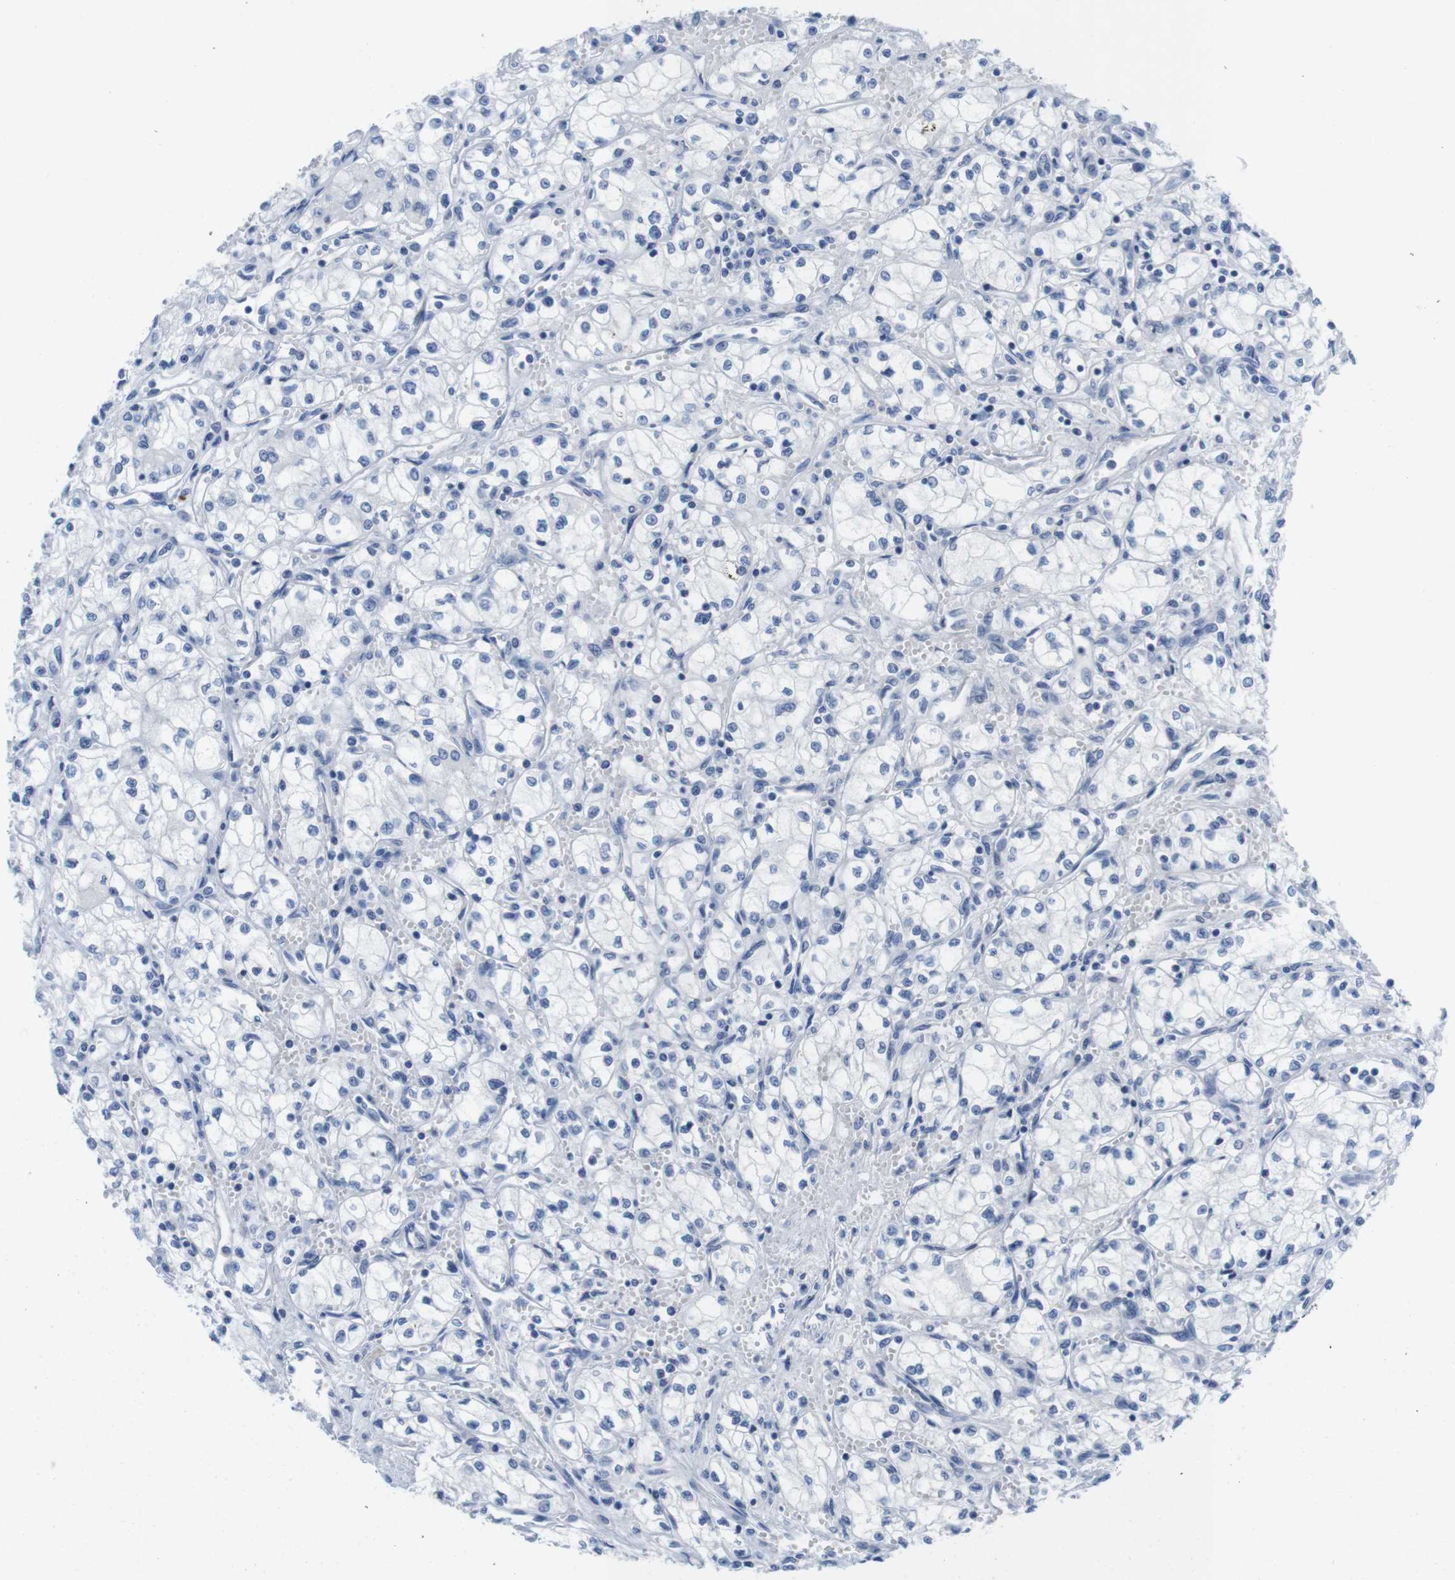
{"staining": {"intensity": "negative", "quantity": "none", "location": "none"}, "tissue": "renal cancer", "cell_type": "Tumor cells", "image_type": "cancer", "snomed": [{"axis": "morphology", "description": "Normal tissue, NOS"}, {"axis": "morphology", "description": "Adenocarcinoma, NOS"}, {"axis": "topography", "description": "Kidney"}], "caption": "The IHC micrograph has no significant expression in tumor cells of renal adenocarcinoma tissue. (DAB IHC visualized using brightfield microscopy, high magnification).", "gene": "MAP6", "patient": {"sex": "male", "age": 59}}